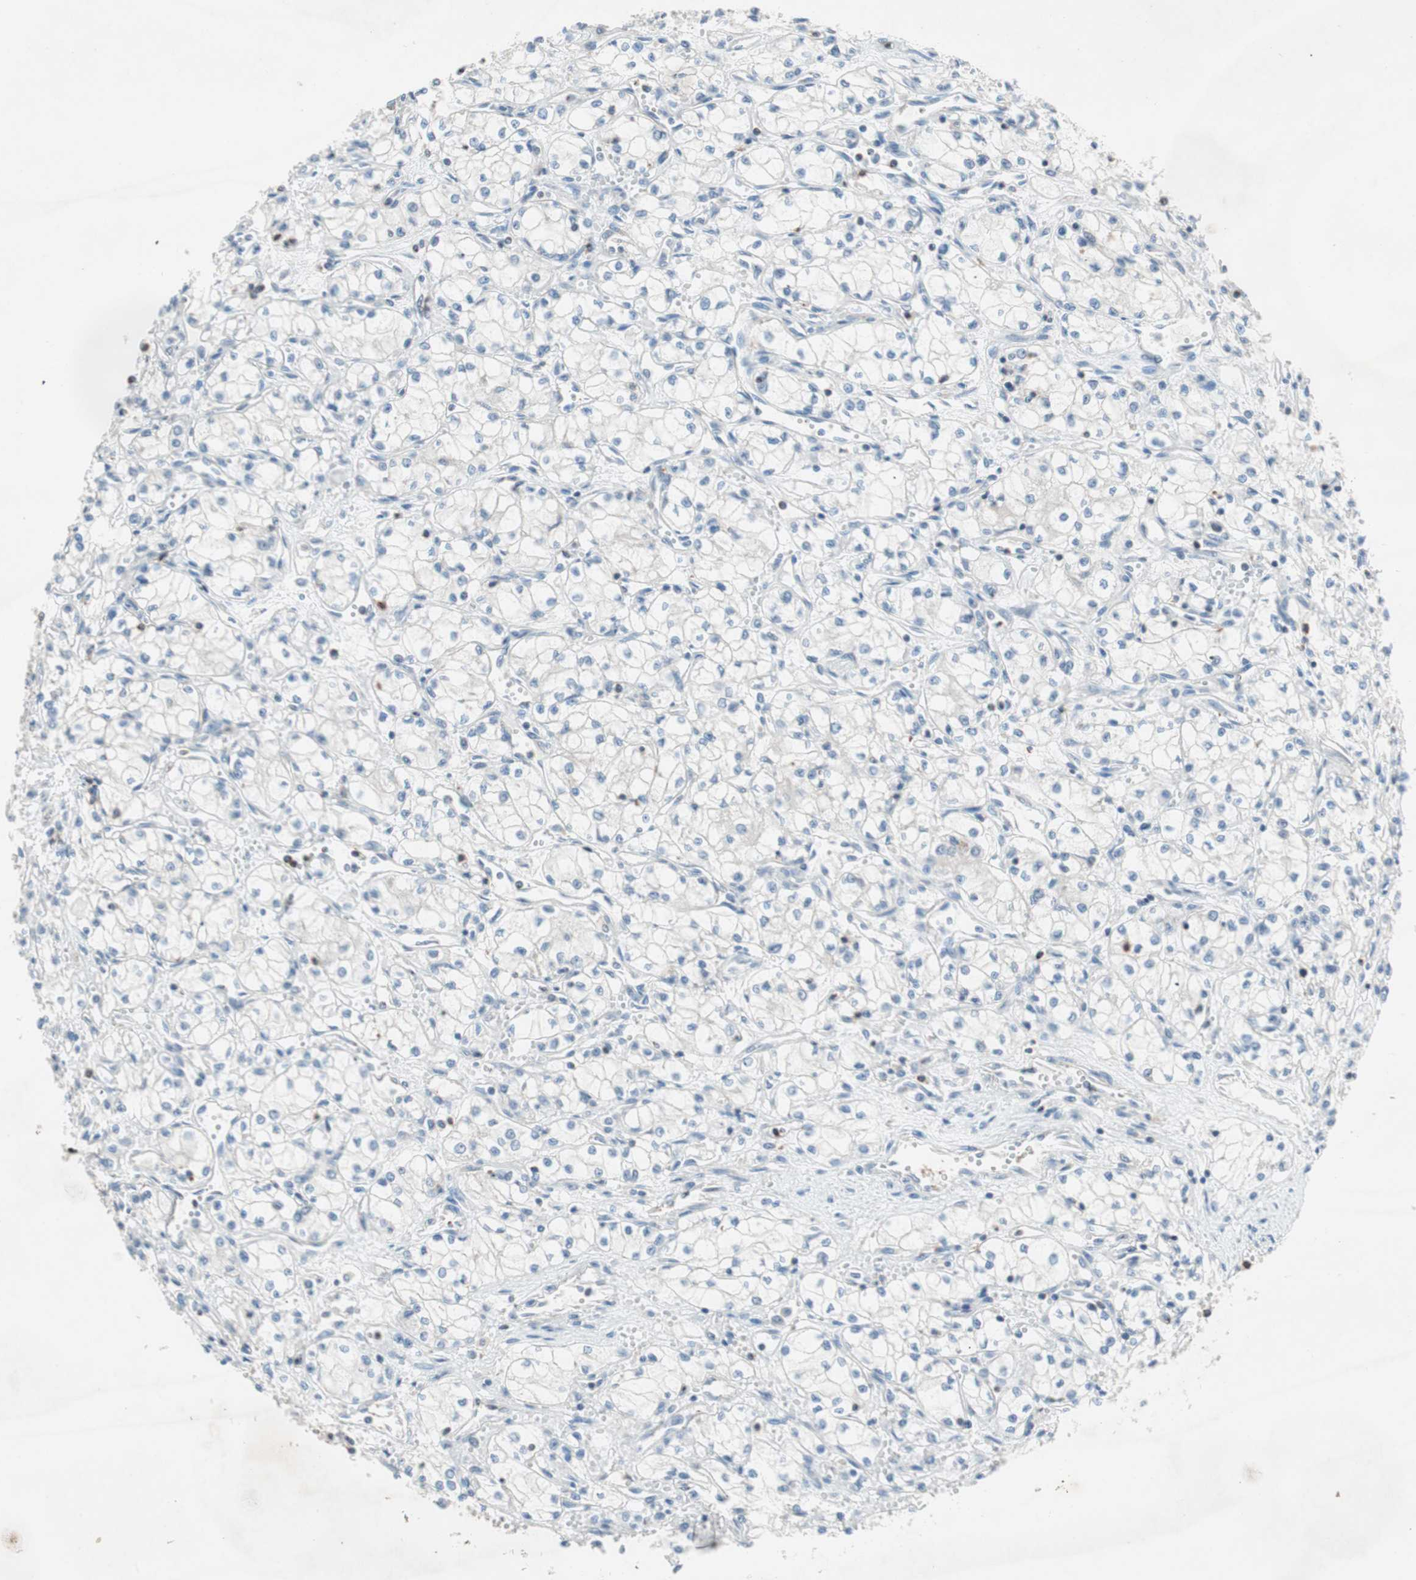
{"staining": {"intensity": "negative", "quantity": "none", "location": "none"}, "tissue": "renal cancer", "cell_type": "Tumor cells", "image_type": "cancer", "snomed": [{"axis": "morphology", "description": "Normal tissue, NOS"}, {"axis": "morphology", "description": "Adenocarcinoma, NOS"}, {"axis": "topography", "description": "Kidney"}], "caption": "IHC of renal cancer demonstrates no staining in tumor cells.", "gene": "GALT", "patient": {"sex": "male", "age": 59}}